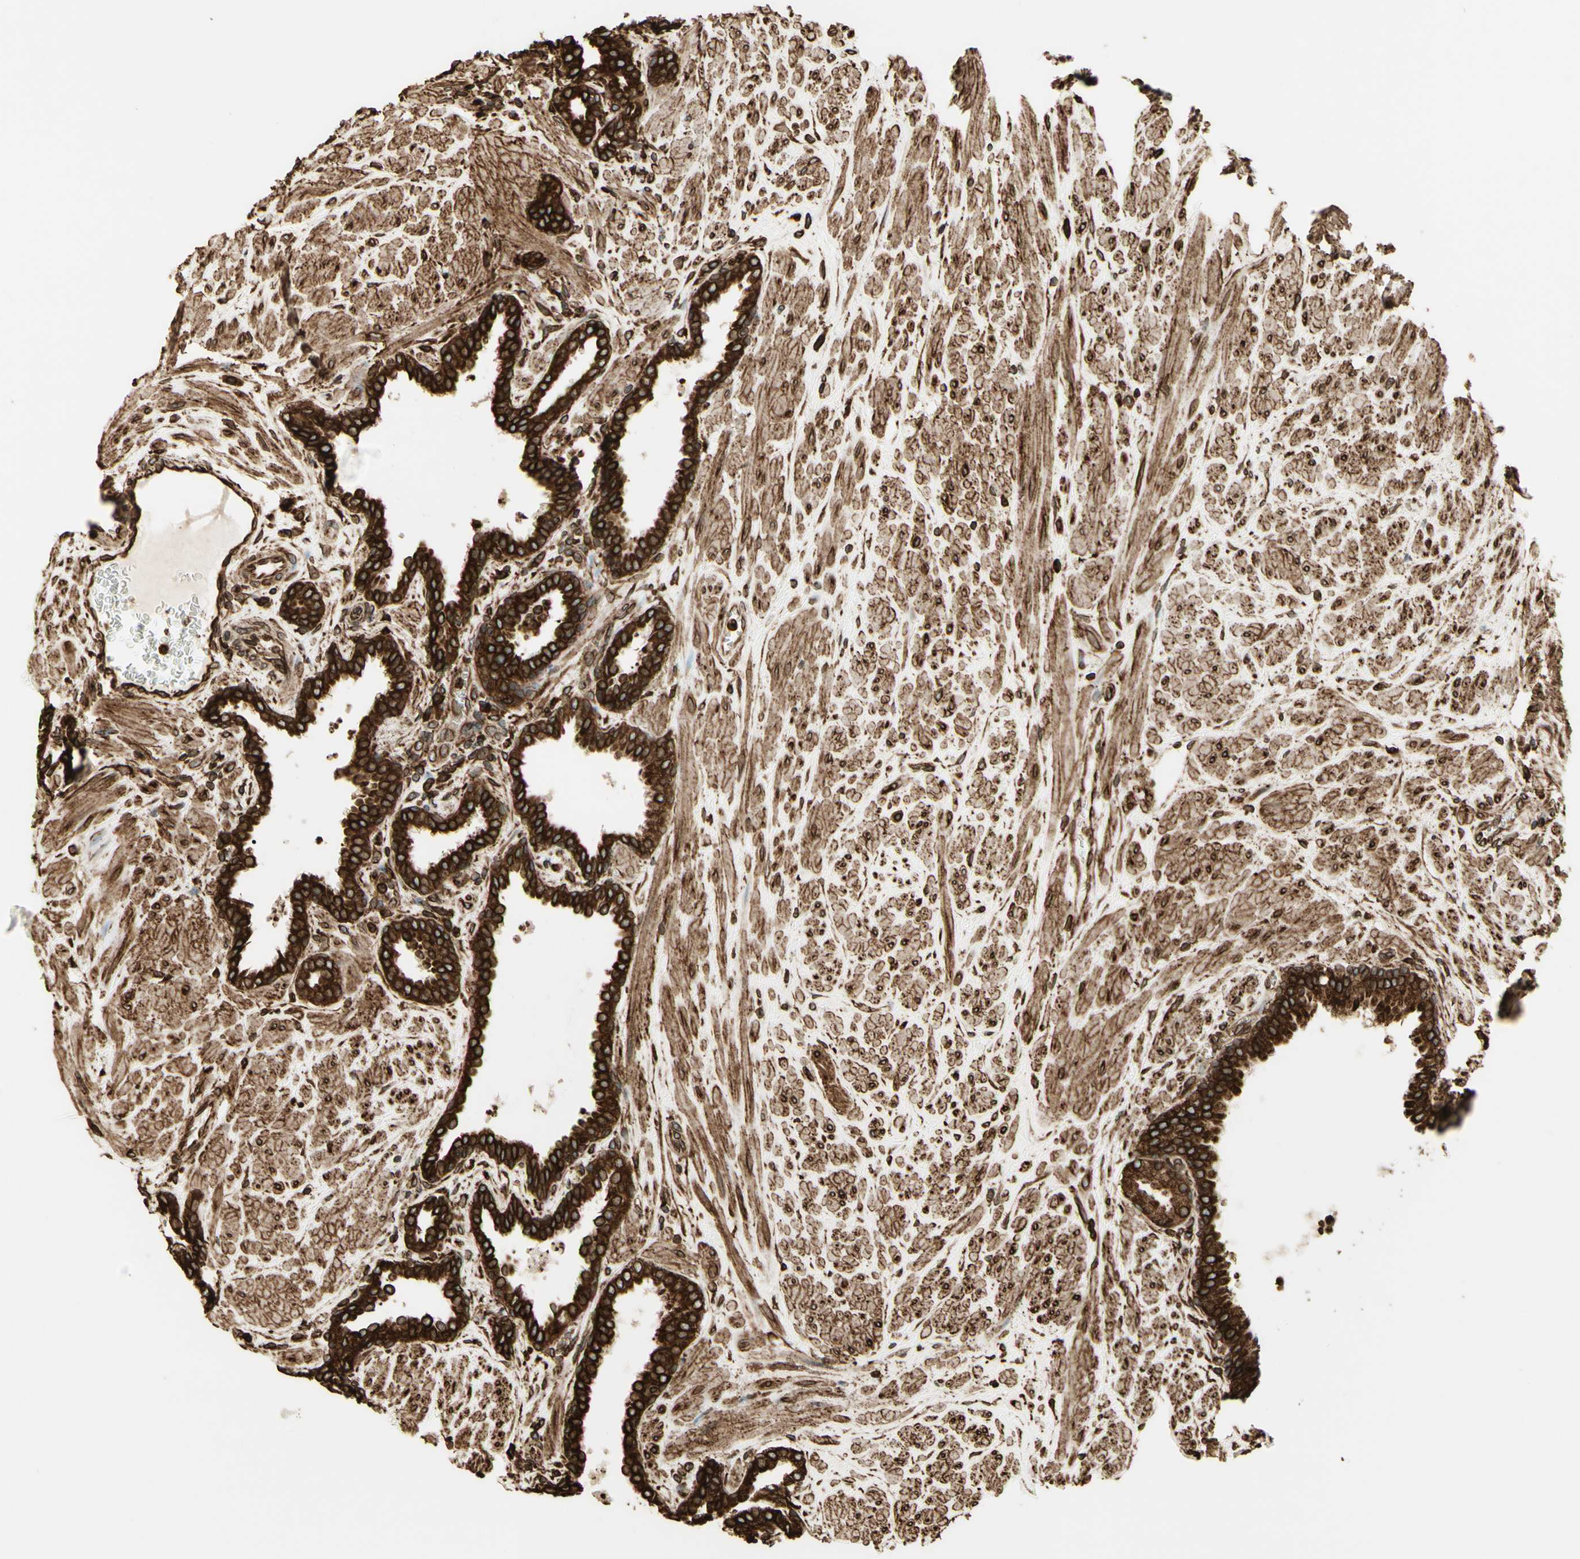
{"staining": {"intensity": "strong", "quantity": ">75%", "location": "cytoplasmic/membranous"}, "tissue": "prostate", "cell_type": "Glandular cells", "image_type": "normal", "snomed": [{"axis": "morphology", "description": "Normal tissue, NOS"}, {"axis": "topography", "description": "Prostate"}], "caption": "Human prostate stained for a protein (brown) reveals strong cytoplasmic/membranous positive staining in about >75% of glandular cells.", "gene": "CANX", "patient": {"sex": "male", "age": 51}}